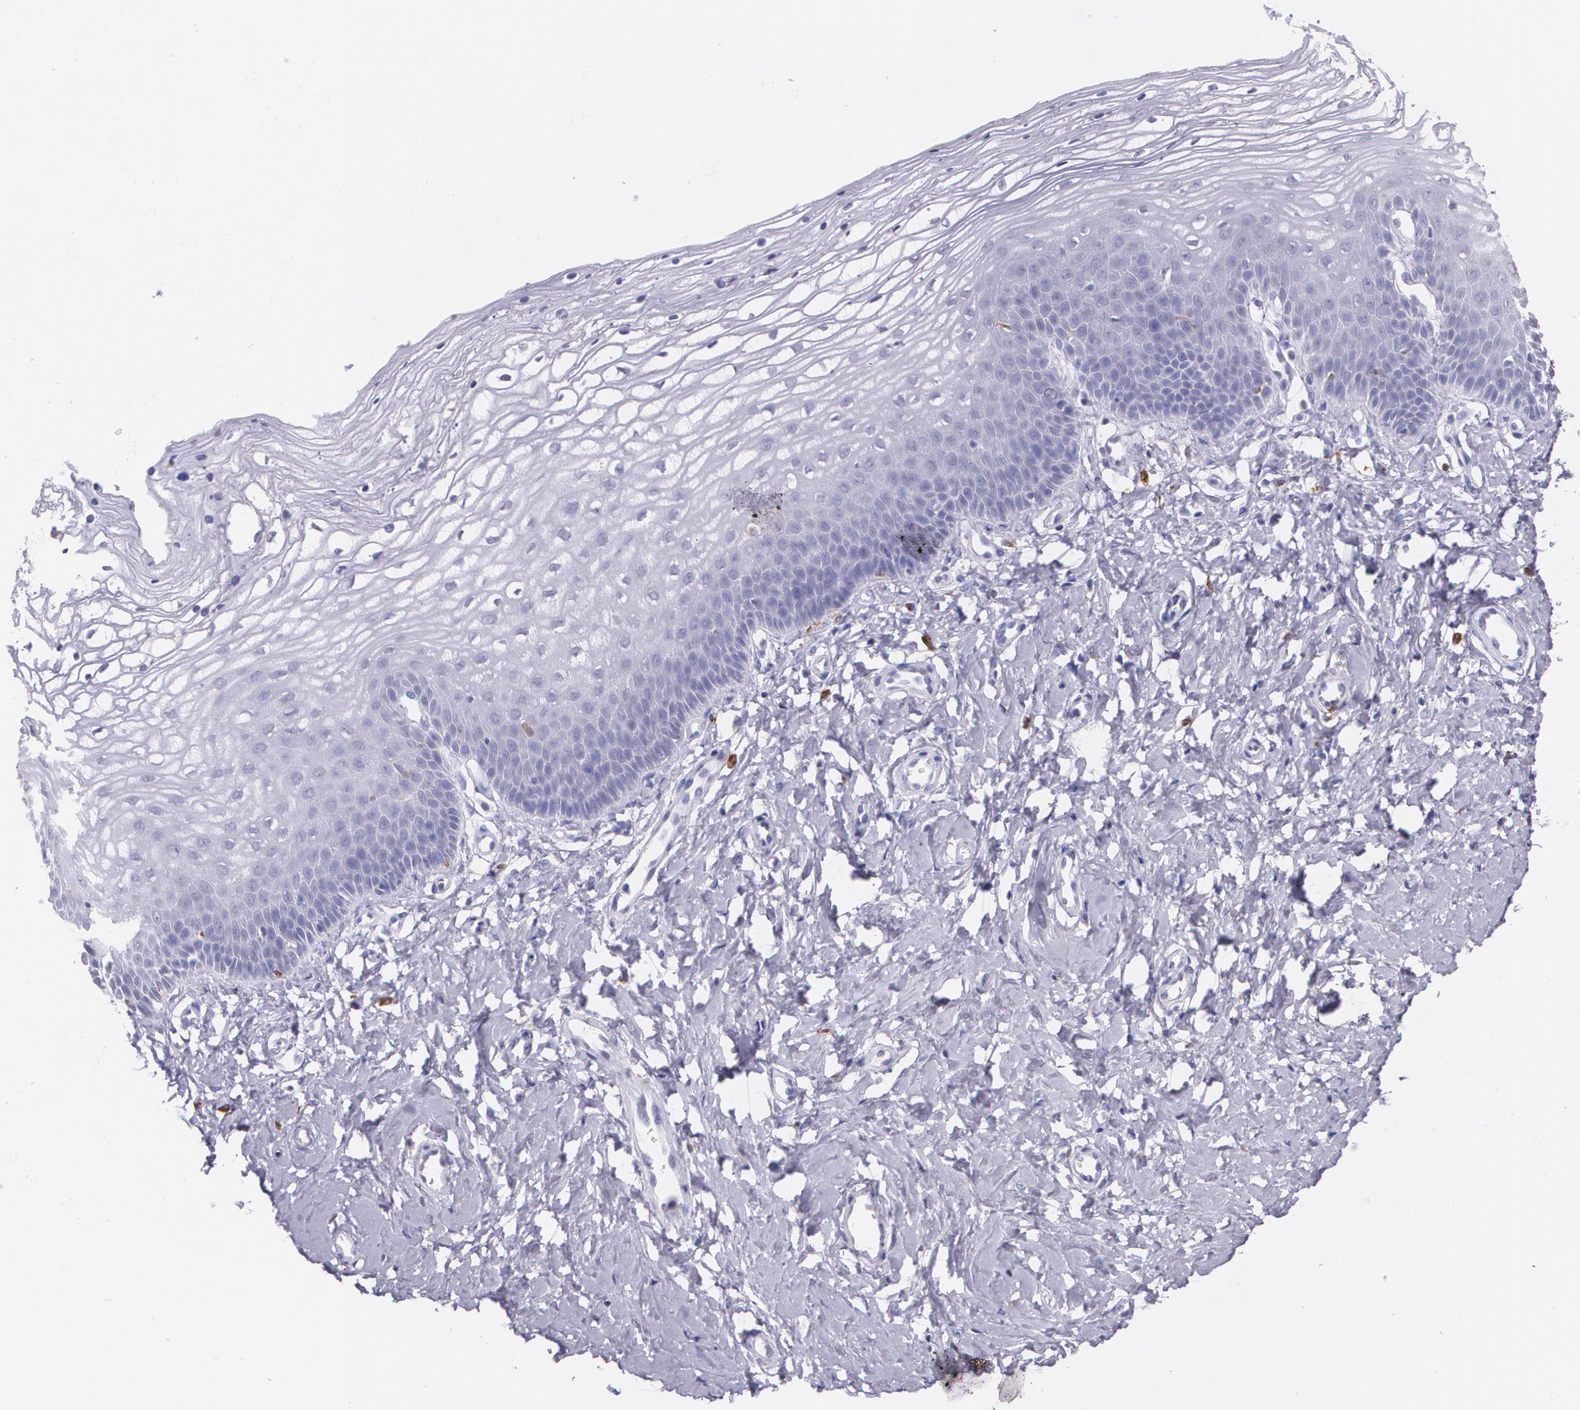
{"staining": {"intensity": "moderate", "quantity": "<25%", "location": "cytoplasmic/membranous"}, "tissue": "vagina", "cell_type": "Squamous epithelial cells", "image_type": "normal", "snomed": [{"axis": "morphology", "description": "Normal tissue, NOS"}, {"axis": "topography", "description": "Vagina"}], "caption": "Vagina stained with IHC exhibits moderate cytoplasmic/membranous expression in about <25% of squamous epithelial cells. Using DAB (3,3'-diaminobenzidine) (brown) and hematoxylin (blue) stains, captured at high magnification using brightfield microscopy.", "gene": "RTN1", "patient": {"sex": "female", "age": 68}}